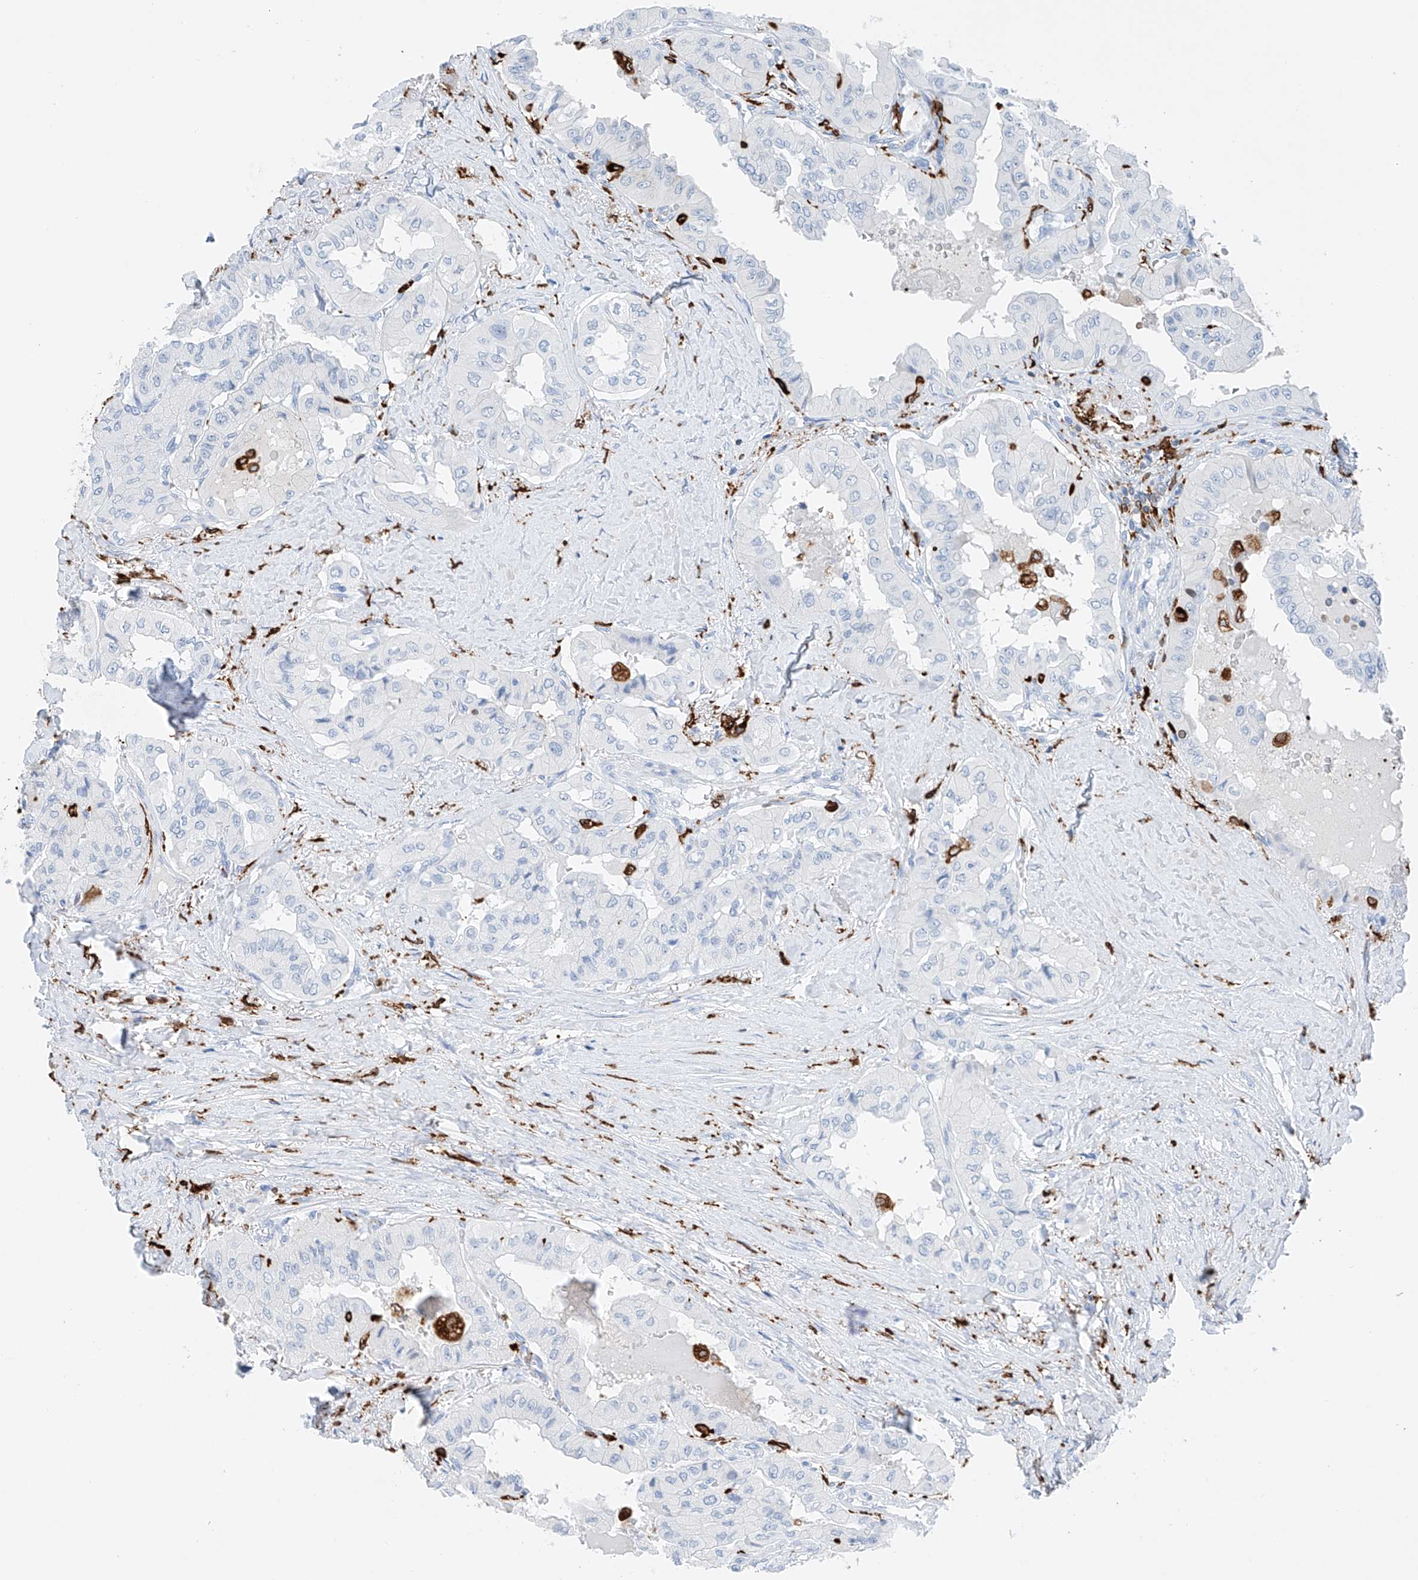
{"staining": {"intensity": "negative", "quantity": "none", "location": "none"}, "tissue": "thyroid cancer", "cell_type": "Tumor cells", "image_type": "cancer", "snomed": [{"axis": "morphology", "description": "Papillary adenocarcinoma, NOS"}, {"axis": "topography", "description": "Thyroid gland"}], "caption": "Immunohistochemistry (IHC) micrograph of human thyroid papillary adenocarcinoma stained for a protein (brown), which exhibits no staining in tumor cells.", "gene": "TBXAS1", "patient": {"sex": "female", "age": 59}}